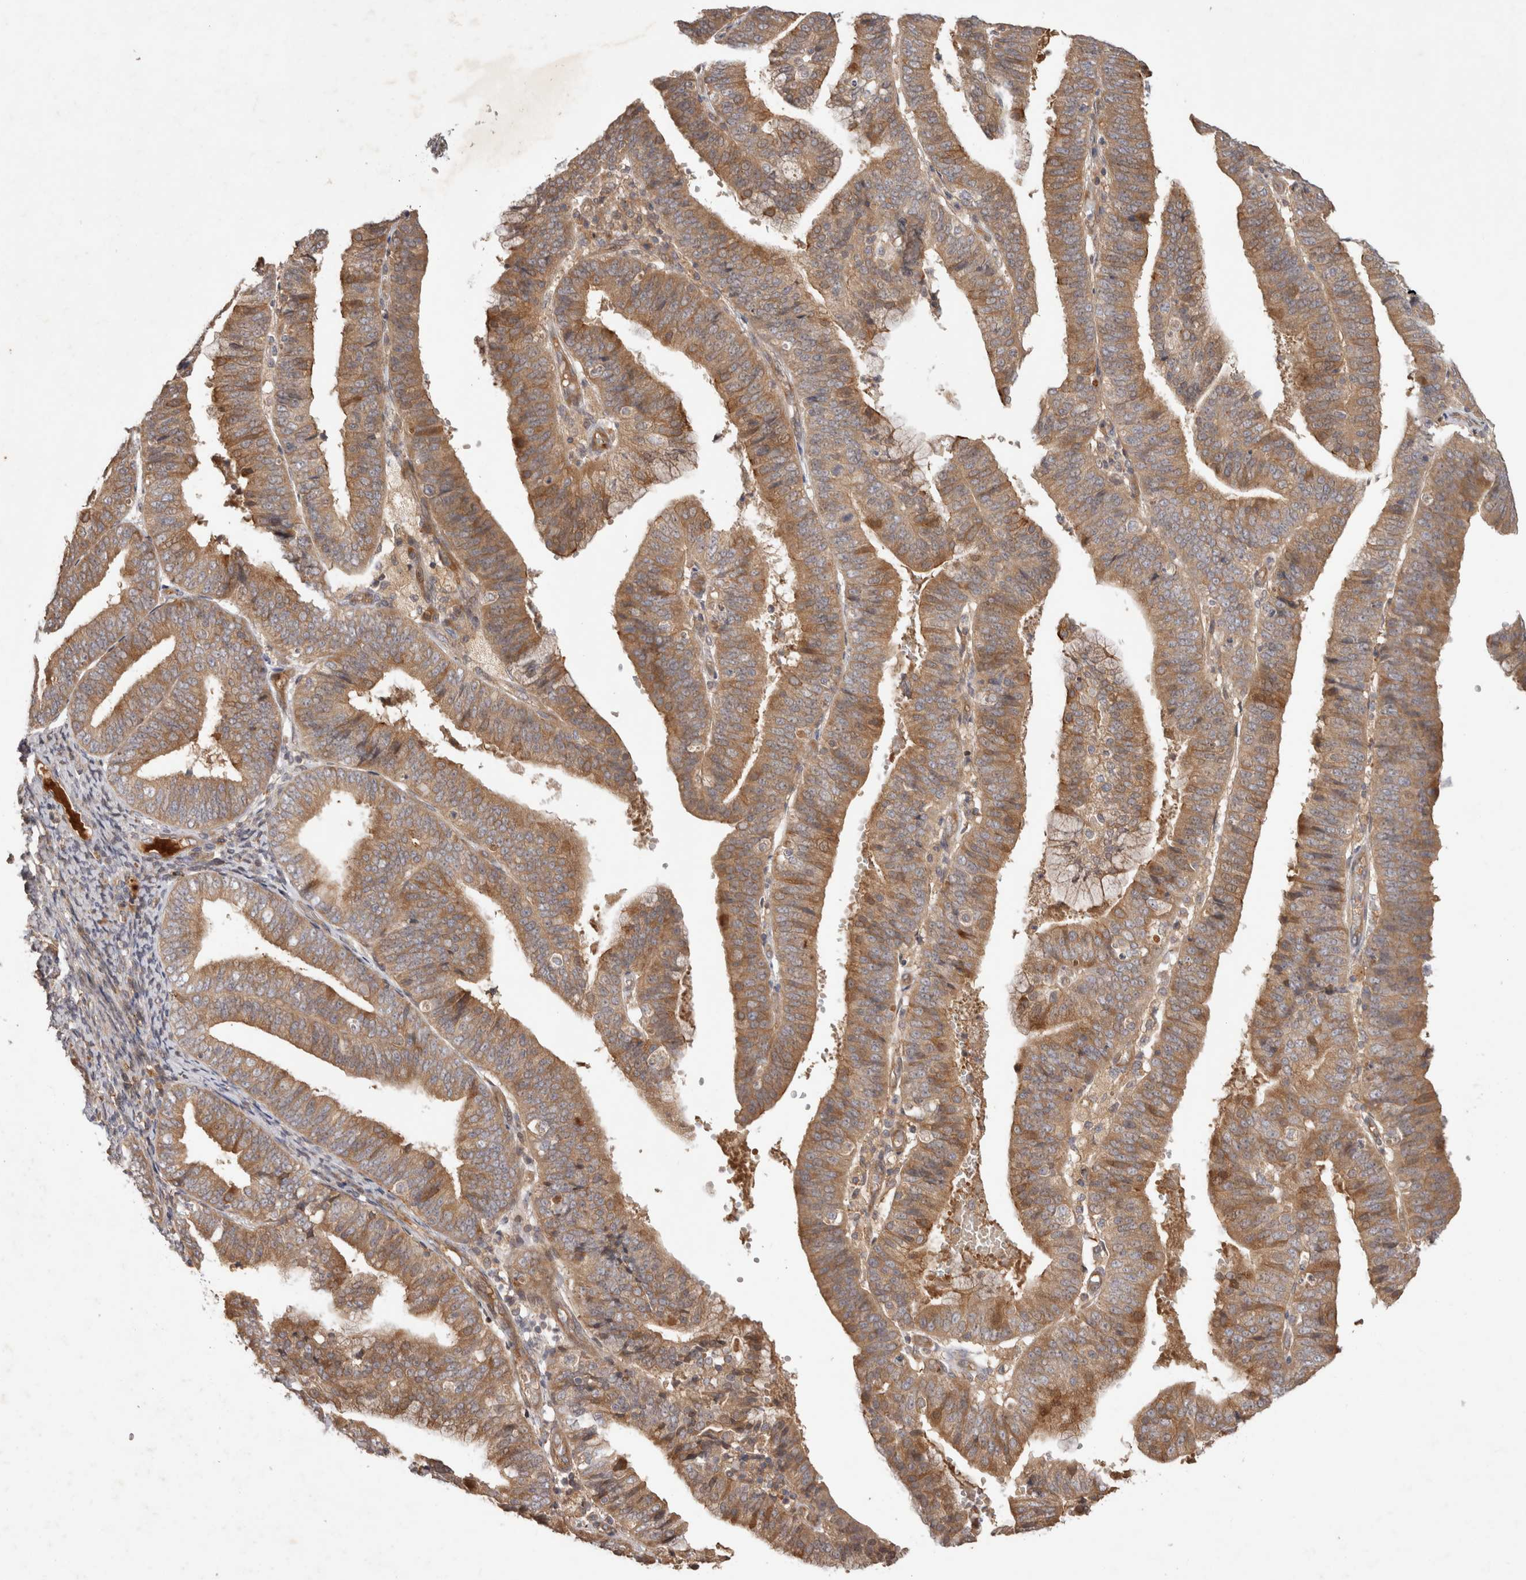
{"staining": {"intensity": "moderate", "quantity": ">75%", "location": "cytoplasmic/membranous"}, "tissue": "endometrial cancer", "cell_type": "Tumor cells", "image_type": "cancer", "snomed": [{"axis": "morphology", "description": "Adenocarcinoma, NOS"}, {"axis": "topography", "description": "Endometrium"}], "caption": "An IHC histopathology image of tumor tissue is shown. Protein staining in brown highlights moderate cytoplasmic/membranous positivity in endometrial adenocarcinoma within tumor cells.", "gene": "PPP1R42", "patient": {"sex": "female", "age": 63}}